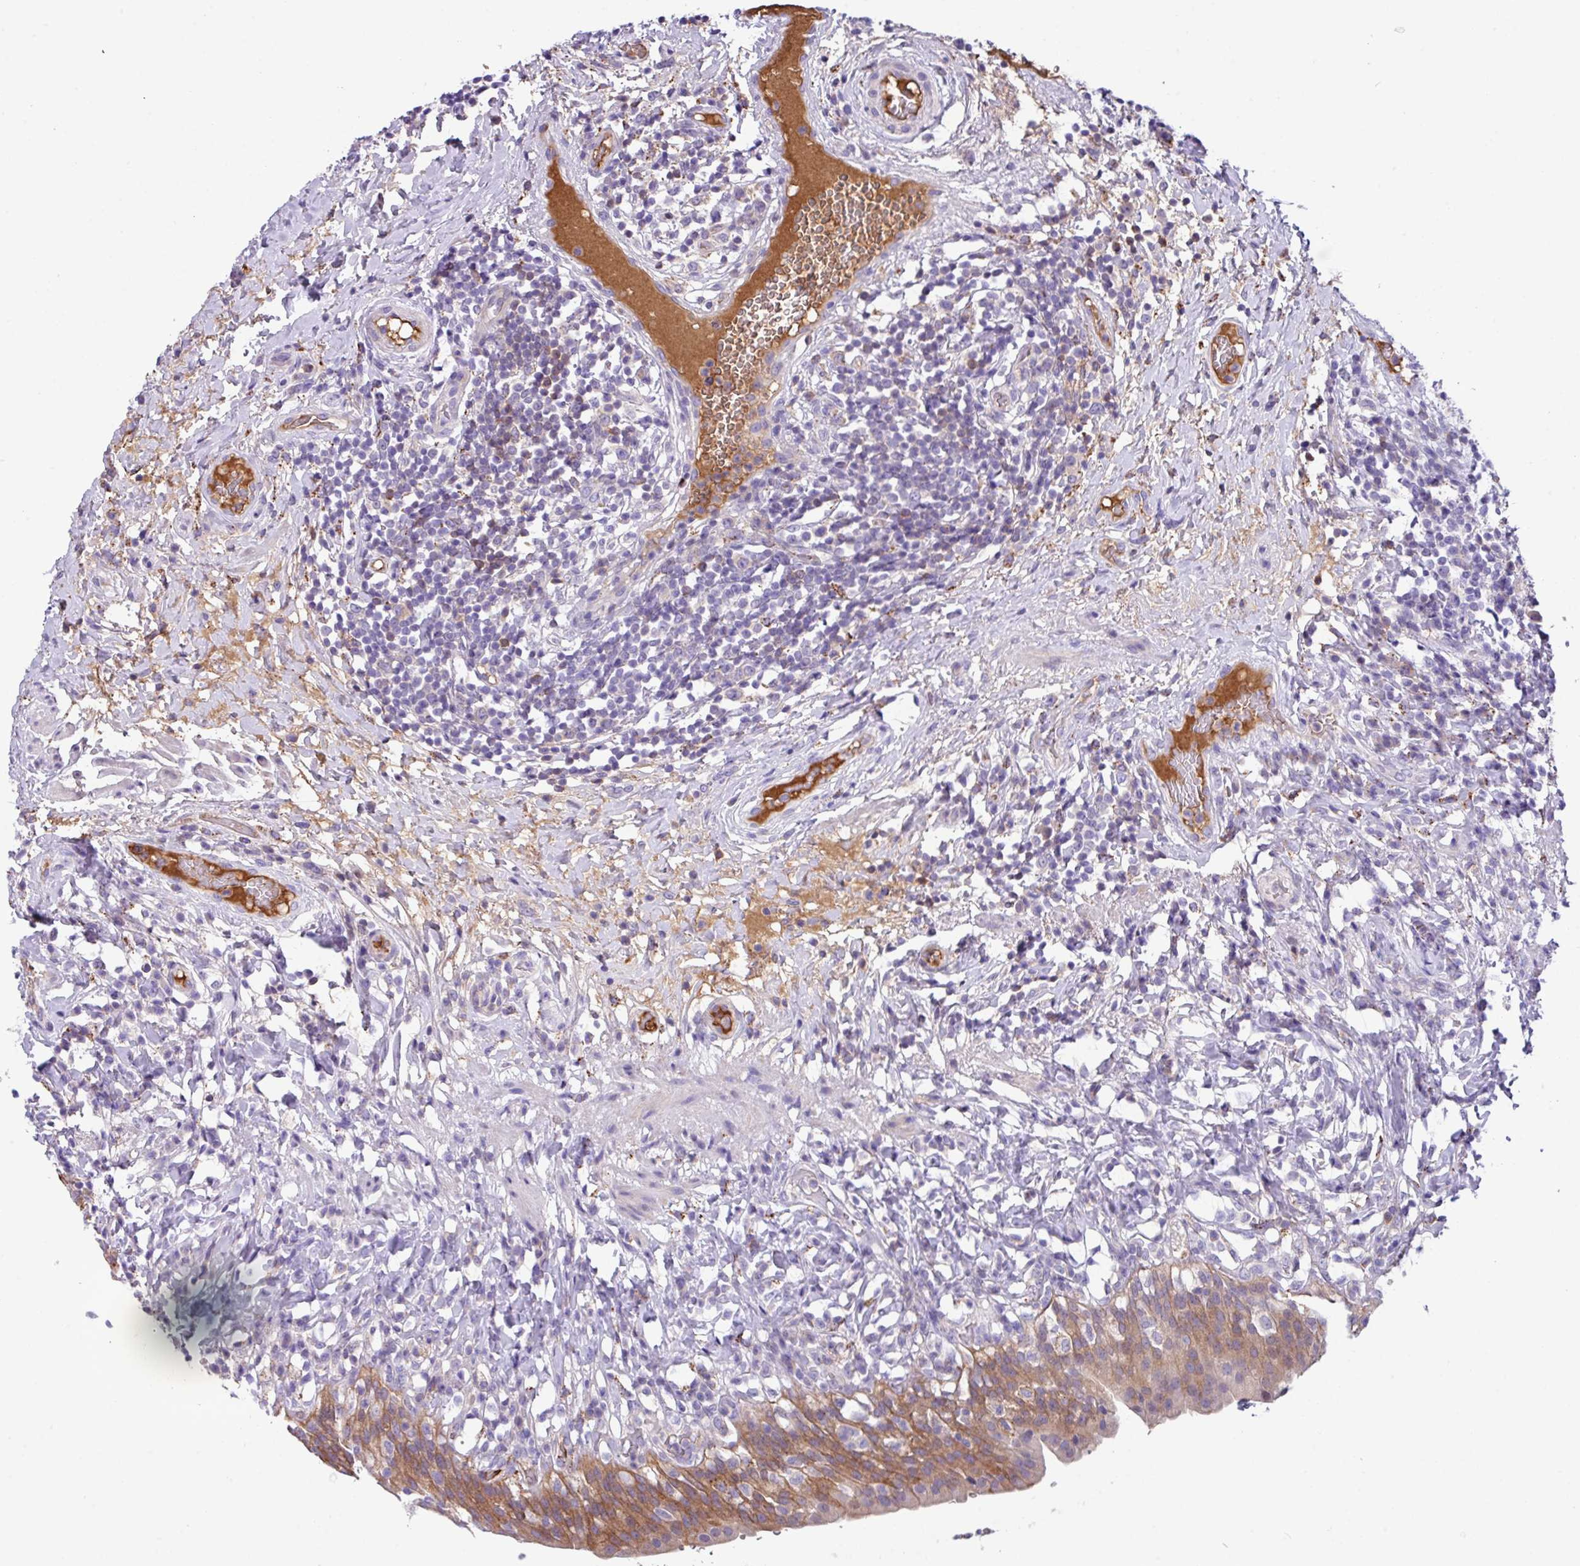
{"staining": {"intensity": "moderate", "quantity": ">75%", "location": "cytoplasmic/membranous"}, "tissue": "urinary bladder", "cell_type": "Urothelial cells", "image_type": "normal", "snomed": [{"axis": "morphology", "description": "Normal tissue, NOS"}, {"axis": "morphology", "description": "Inflammation, NOS"}, {"axis": "topography", "description": "Urinary bladder"}], "caption": "Protein staining of benign urinary bladder exhibits moderate cytoplasmic/membranous expression in about >75% of urothelial cells.", "gene": "DNAL1", "patient": {"sex": "male", "age": 64}}